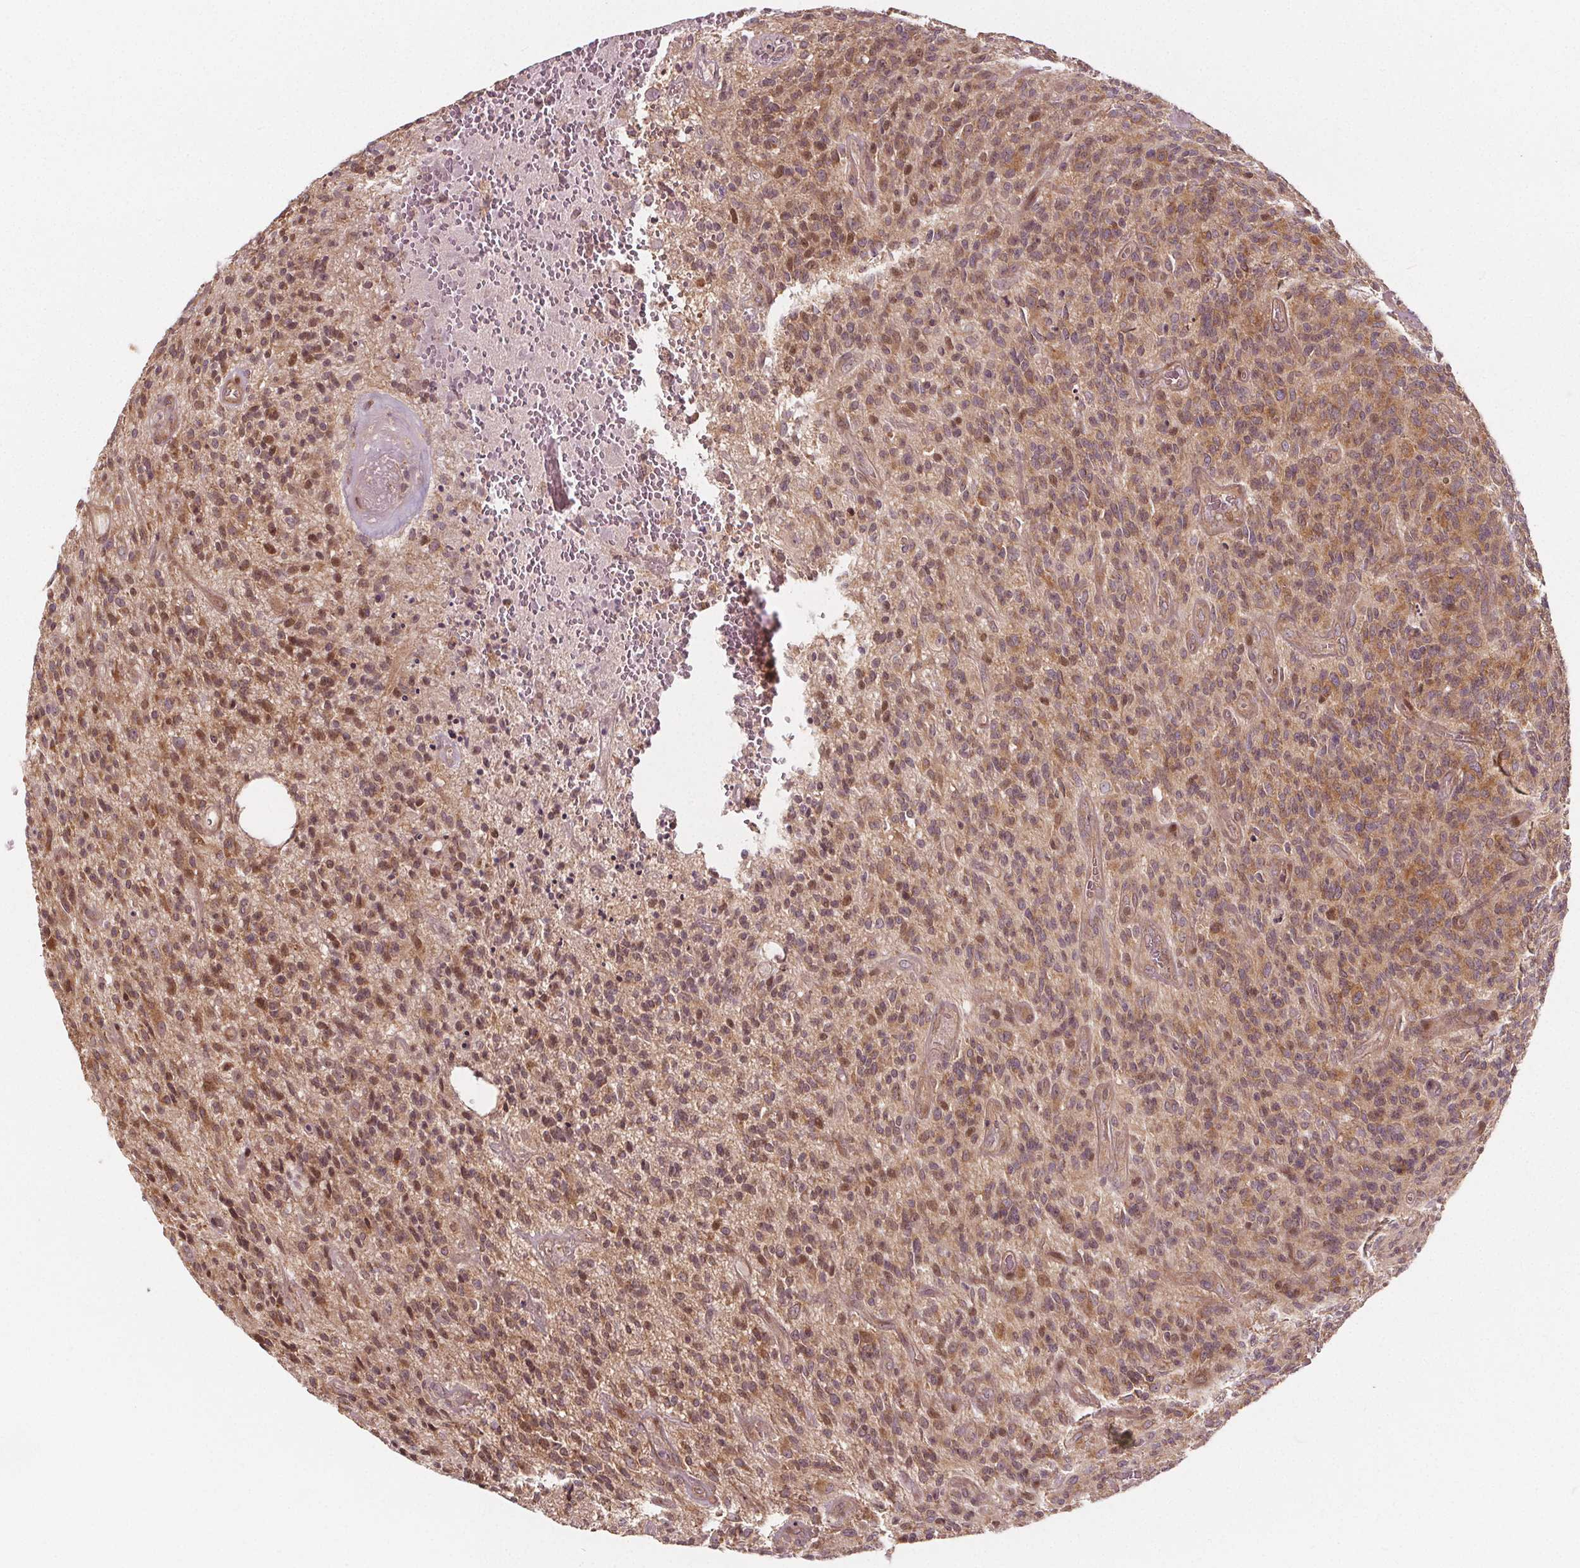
{"staining": {"intensity": "moderate", "quantity": ">75%", "location": "cytoplasmic/membranous,nuclear"}, "tissue": "glioma", "cell_type": "Tumor cells", "image_type": "cancer", "snomed": [{"axis": "morphology", "description": "Glioma, malignant, High grade"}, {"axis": "topography", "description": "Brain"}], "caption": "The micrograph demonstrates a brown stain indicating the presence of a protein in the cytoplasmic/membranous and nuclear of tumor cells in malignant high-grade glioma.", "gene": "AKT1S1", "patient": {"sex": "male", "age": 76}}